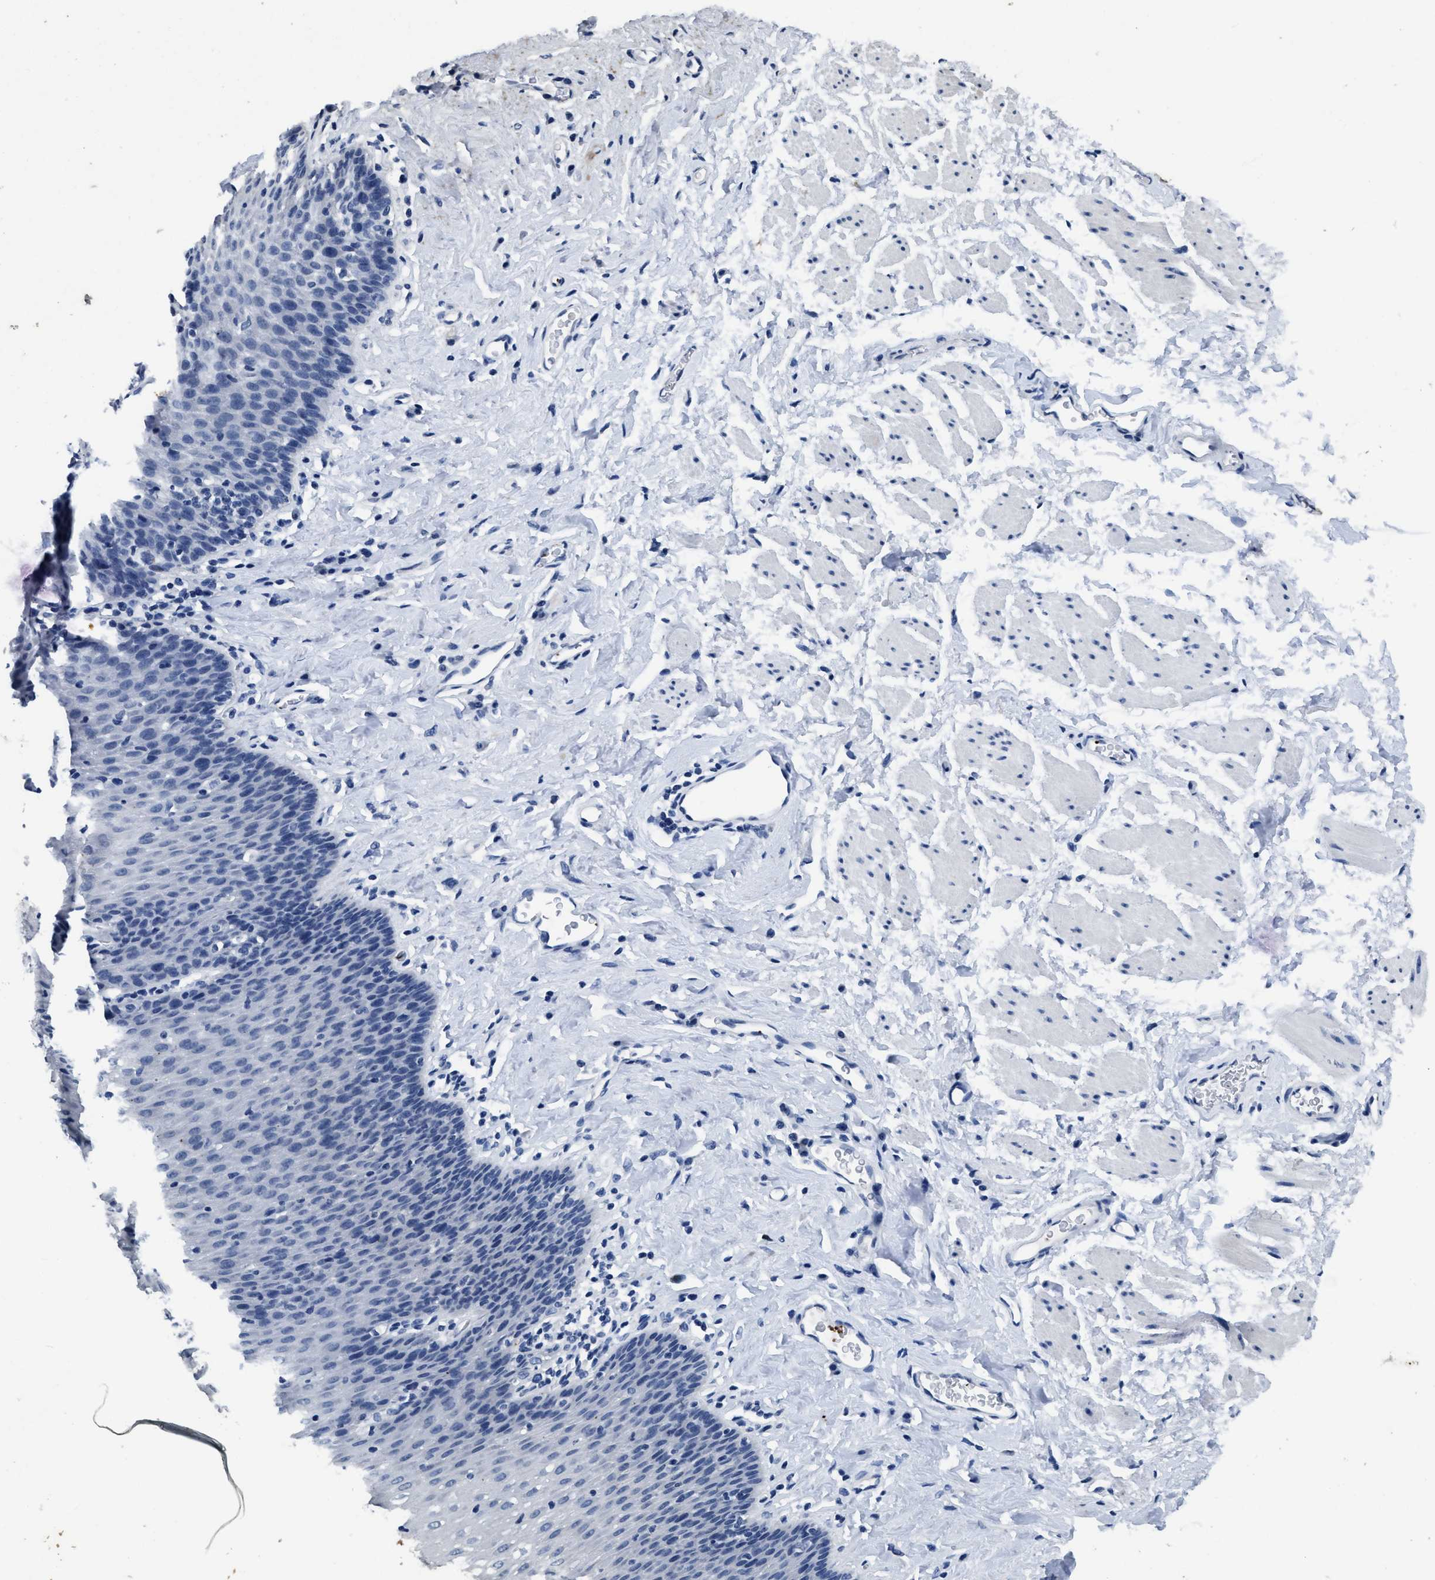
{"staining": {"intensity": "negative", "quantity": "none", "location": "none"}, "tissue": "esophagus", "cell_type": "Squamous epithelial cells", "image_type": "normal", "snomed": [{"axis": "morphology", "description": "Normal tissue, NOS"}, {"axis": "topography", "description": "Esophagus"}], "caption": "Protein analysis of benign esophagus demonstrates no significant positivity in squamous epithelial cells.", "gene": "ITGA2B", "patient": {"sex": "female", "age": 61}}